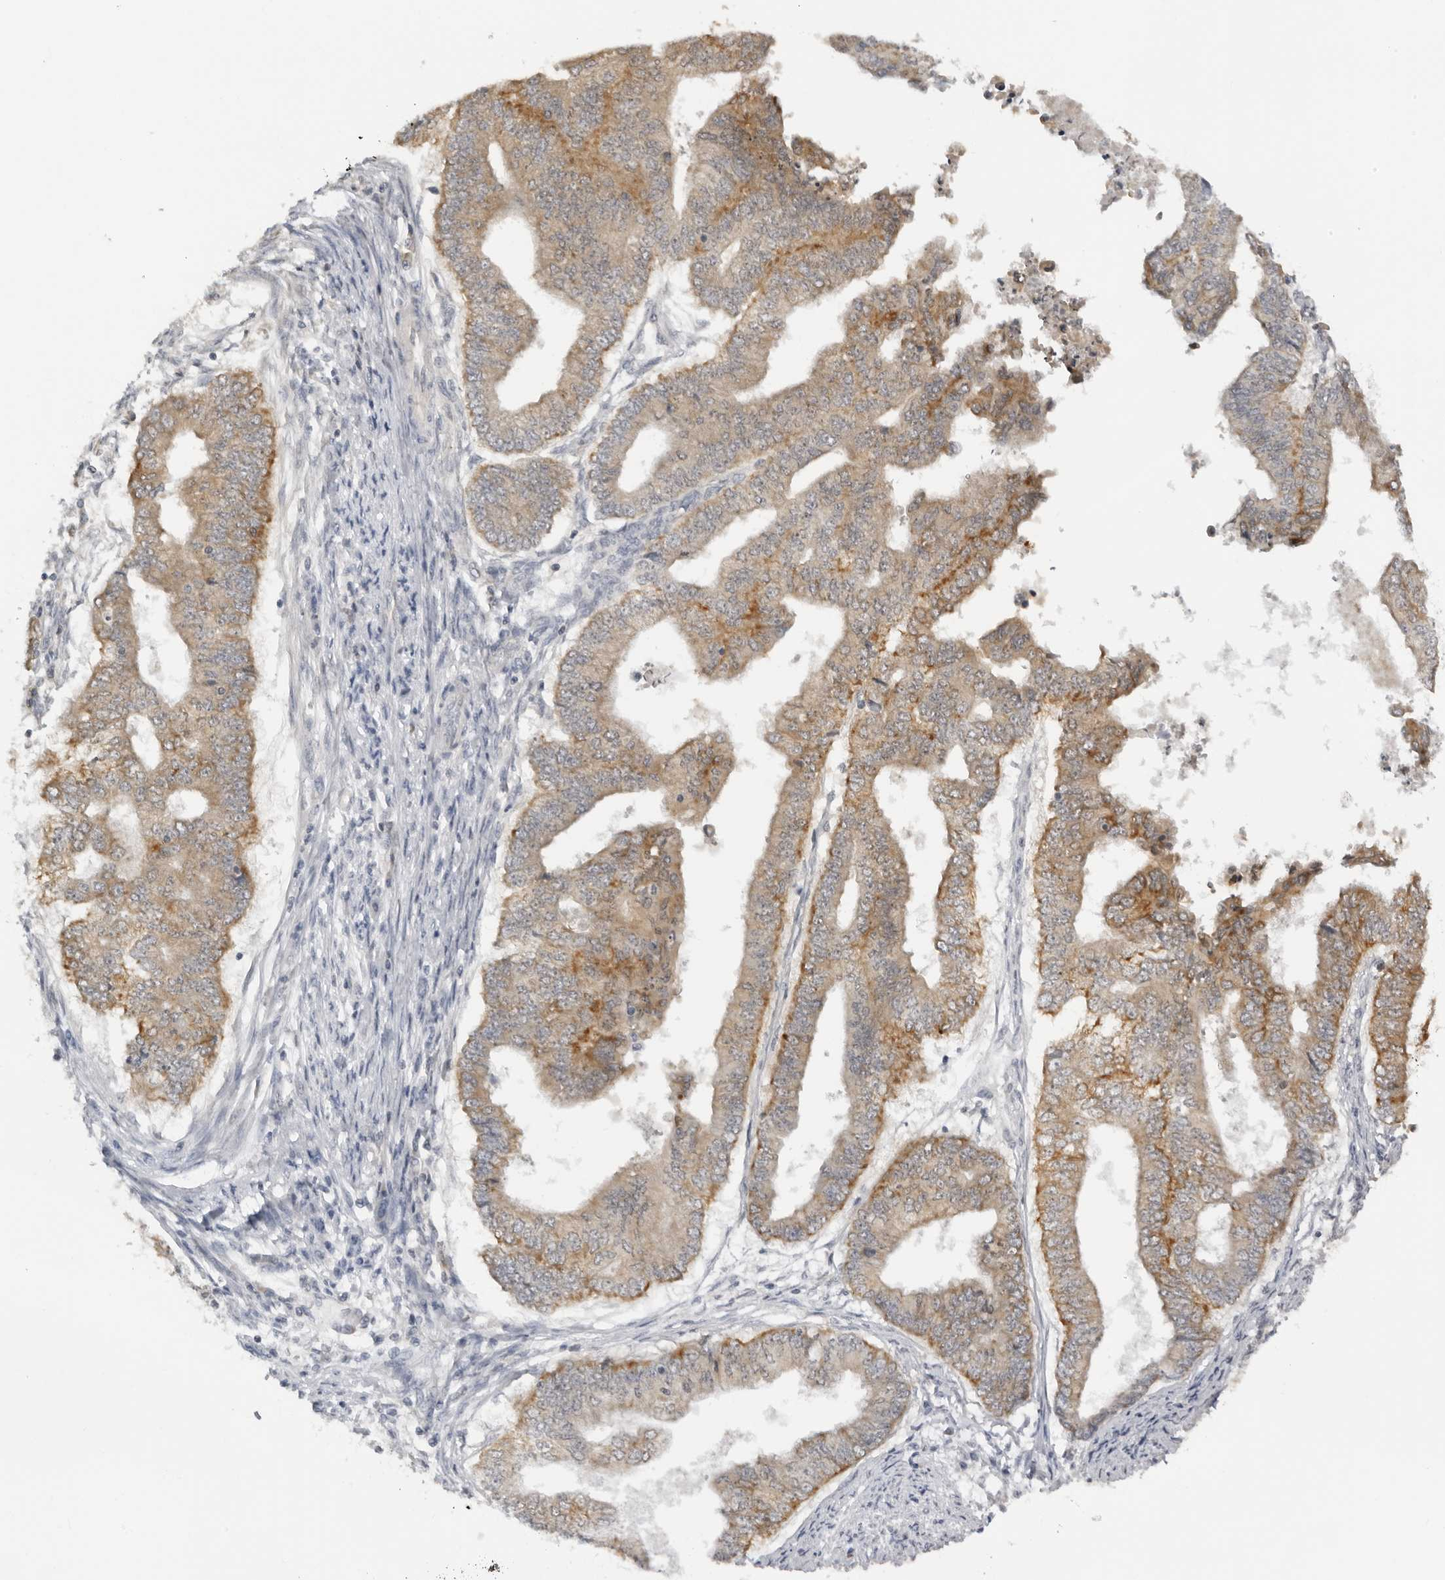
{"staining": {"intensity": "moderate", "quantity": ">75%", "location": "cytoplasmic/membranous"}, "tissue": "endometrial cancer", "cell_type": "Tumor cells", "image_type": "cancer", "snomed": [{"axis": "morphology", "description": "Polyp, NOS"}, {"axis": "morphology", "description": "Adenocarcinoma, NOS"}, {"axis": "morphology", "description": "Adenoma, NOS"}, {"axis": "topography", "description": "Endometrium"}], "caption": "This is a micrograph of immunohistochemistry staining of endometrial cancer (polyp), which shows moderate staining in the cytoplasmic/membranous of tumor cells.", "gene": "ACP6", "patient": {"sex": "female", "age": 79}}